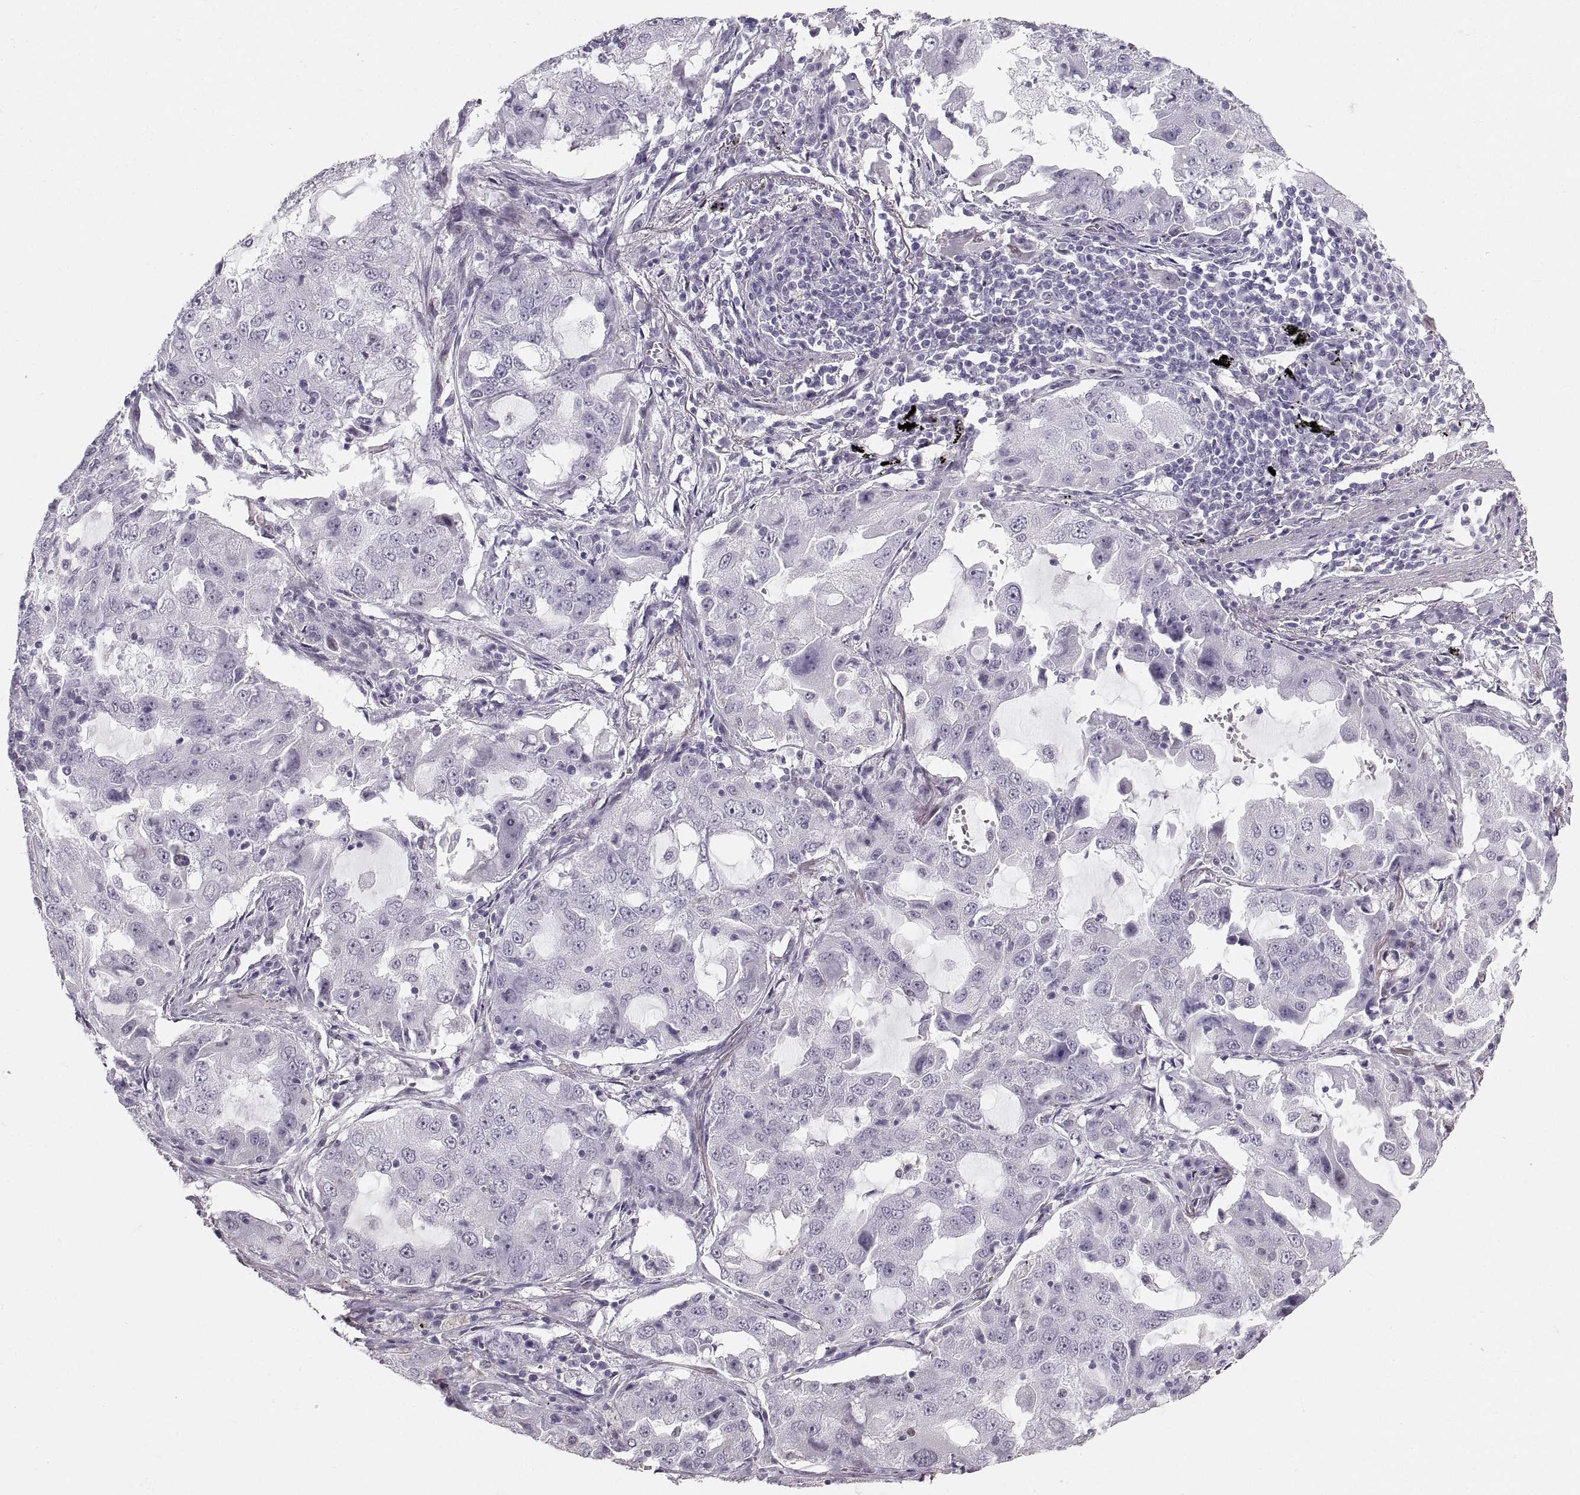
{"staining": {"intensity": "negative", "quantity": "none", "location": "none"}, "tissue": "lung cancer", "cell_type": "Tumor cells", "image_type": "cancer", "snomed": [{"axis": "morphology", "description": "Adenocarcinoma, NOS"}, {"axis": "topography", "description": "Lung"}], "caption": "A high-resolution photomicrograph shows immunohistochemistry staining of adenocarcinoma (lung), which displays no significant positivity in tumor cells.", "gene": "NANOS3", "patient": {"sex": "female", "age": 61}}